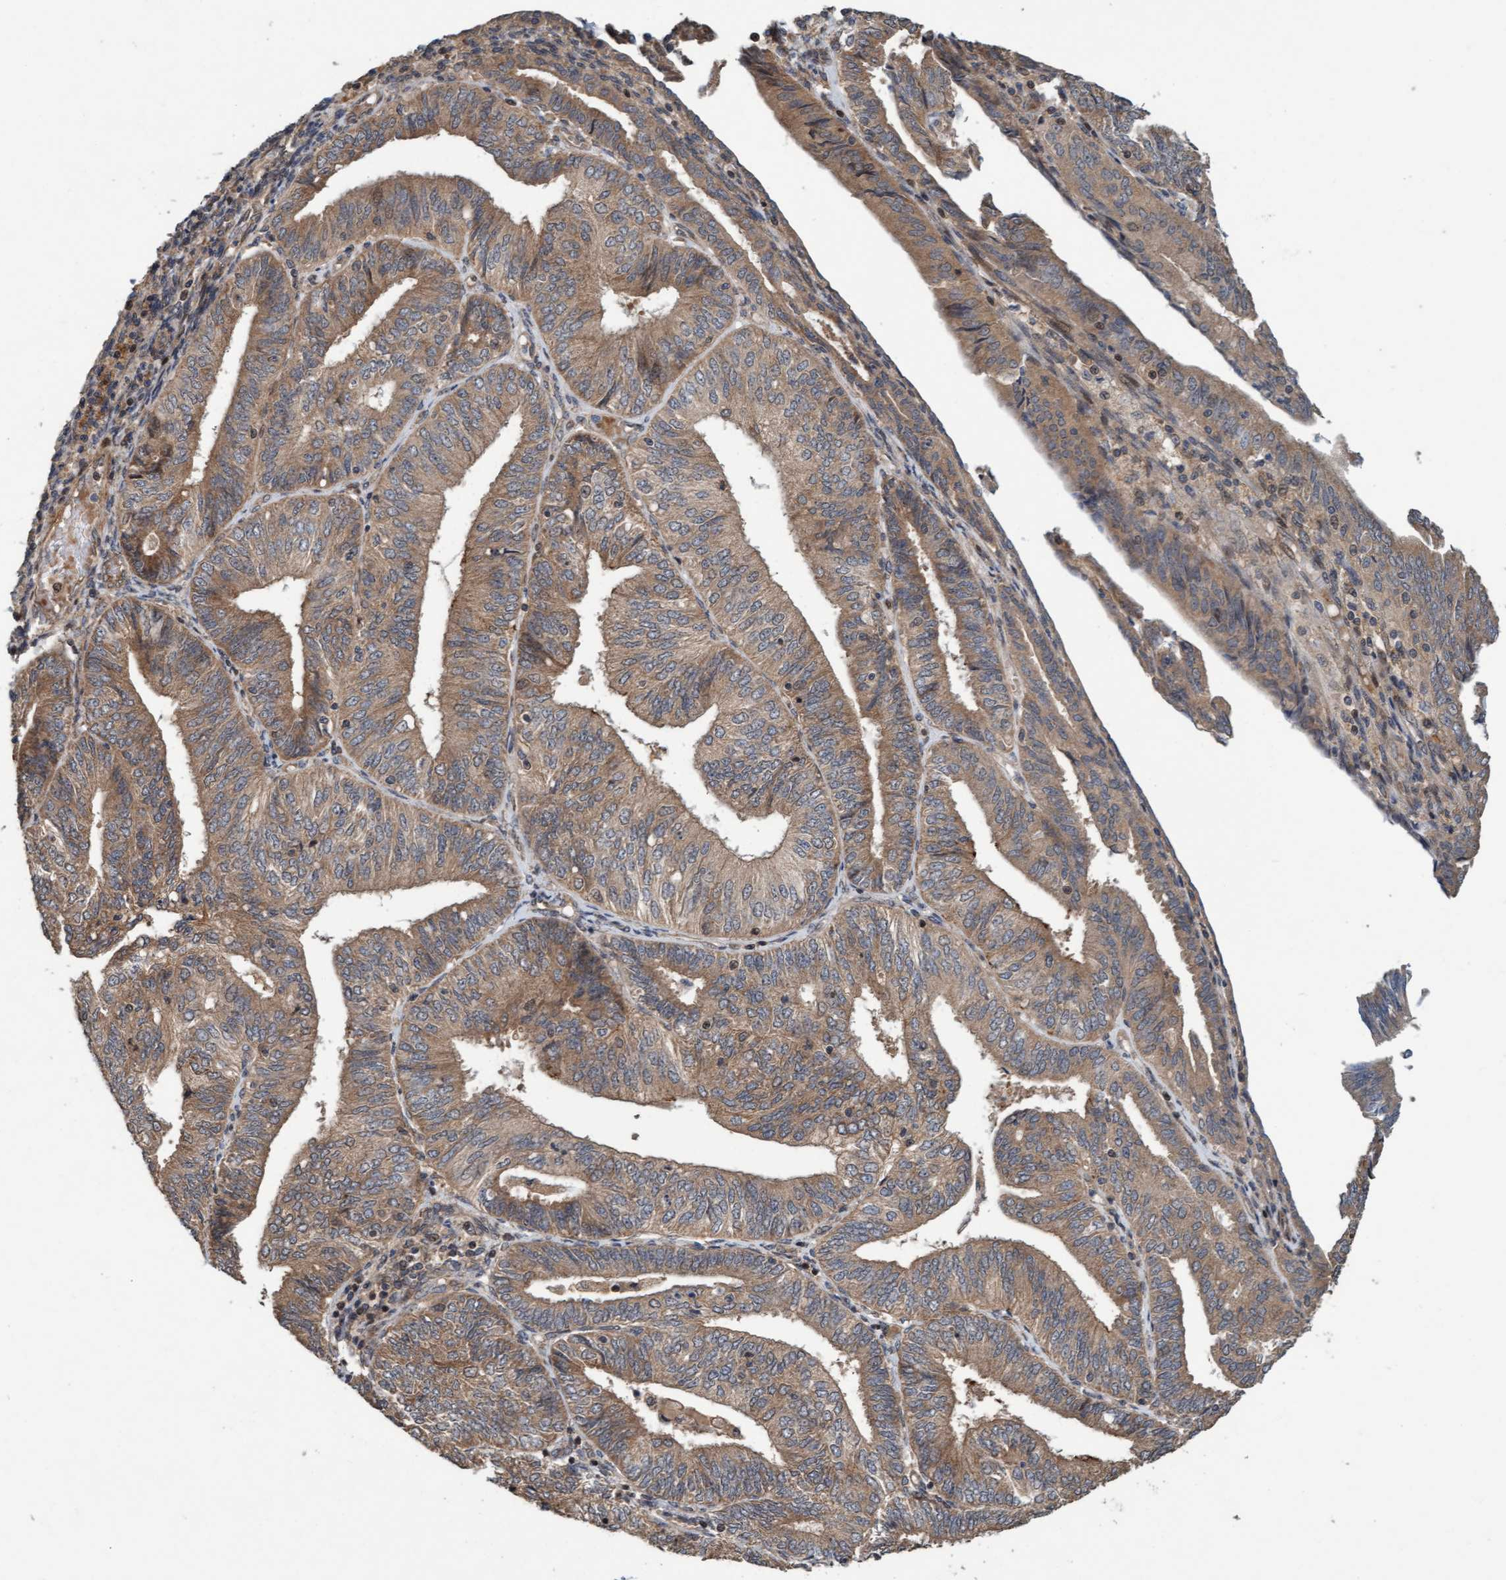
{"staining": {"intensity": "weak", "quantity": ">75%", "location": "cytoplasmic/membranous"}, "tissue": "endometrial cancer", "cell_type": "Tumor cells", "image_type": "cancer", "snomed": [{"axis": "morphology", "description": "Adenocarcinoma, NOS"}, {"axis": "topography", "description": "Endometrium"}], "caption": "The histopathology image demonstrates staining of endometrial adenocarcinoma, revealing weak cytoplasmic/membranous protein expression (brown color) within tumor cells.", "gene": "MLXIP", "patient": {"sex": "female", "age": 58}}